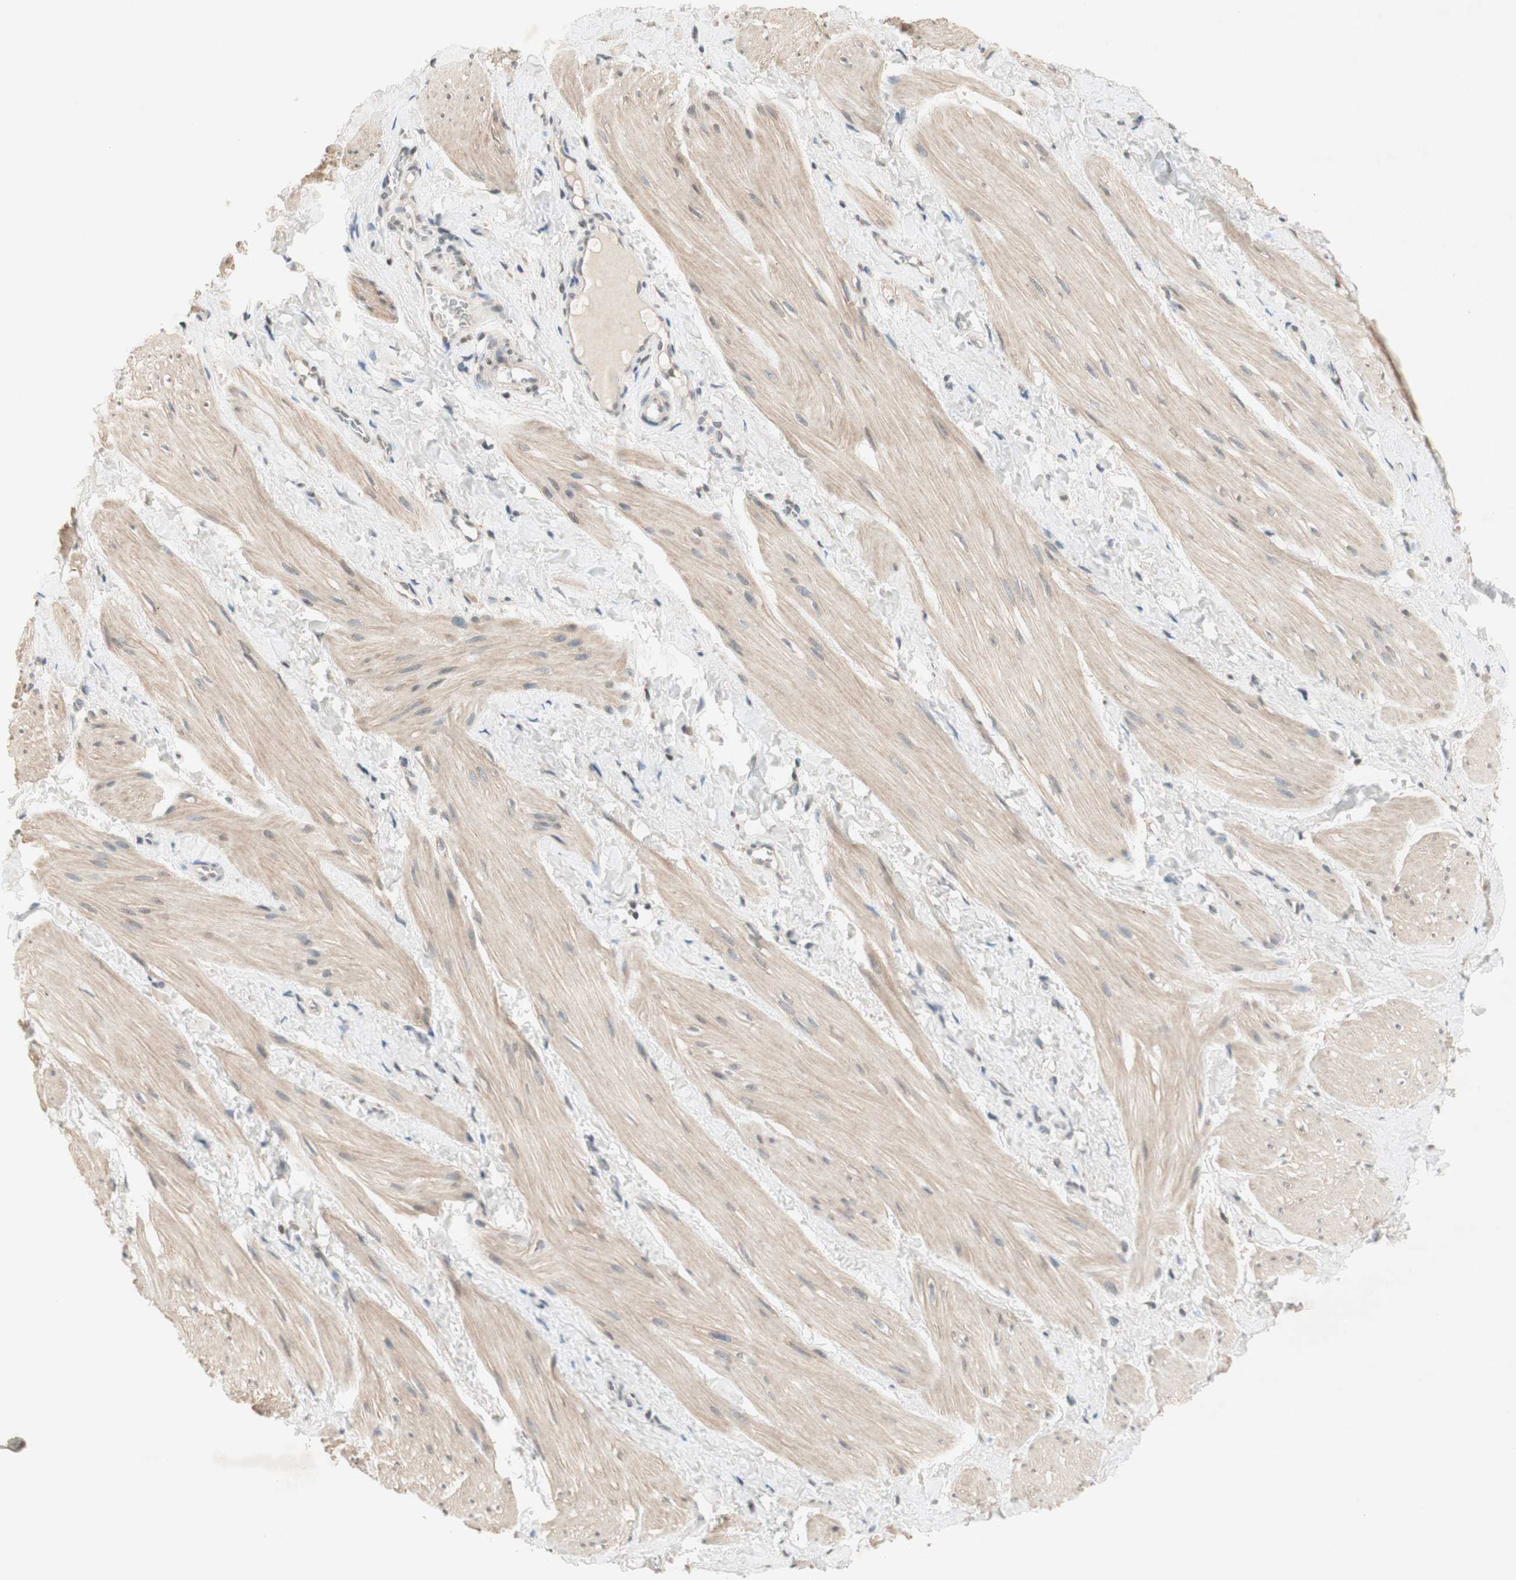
{"staining": {"intensity": "weak", "quantity": ">75%", "location": "cytoplasmic/membranous"}, "tissue": "smooth muscle", "cell_type": "Smooth muscle cells", "image_type": "normal", "snomed": [{"axis": "morphology", "description": "Normal tissue, NOS"}, {"axis": "topography", "description": "Smooth muscle"}], "caption": "Approximately >75% of smooth muscle cells in normal smooth muscle show weak cytoplasmic/membranous protein expression as visualized by brown immunohistochemical staining.", "gene": "GLI1", "patient": {"sex": "male", "age": 16}}